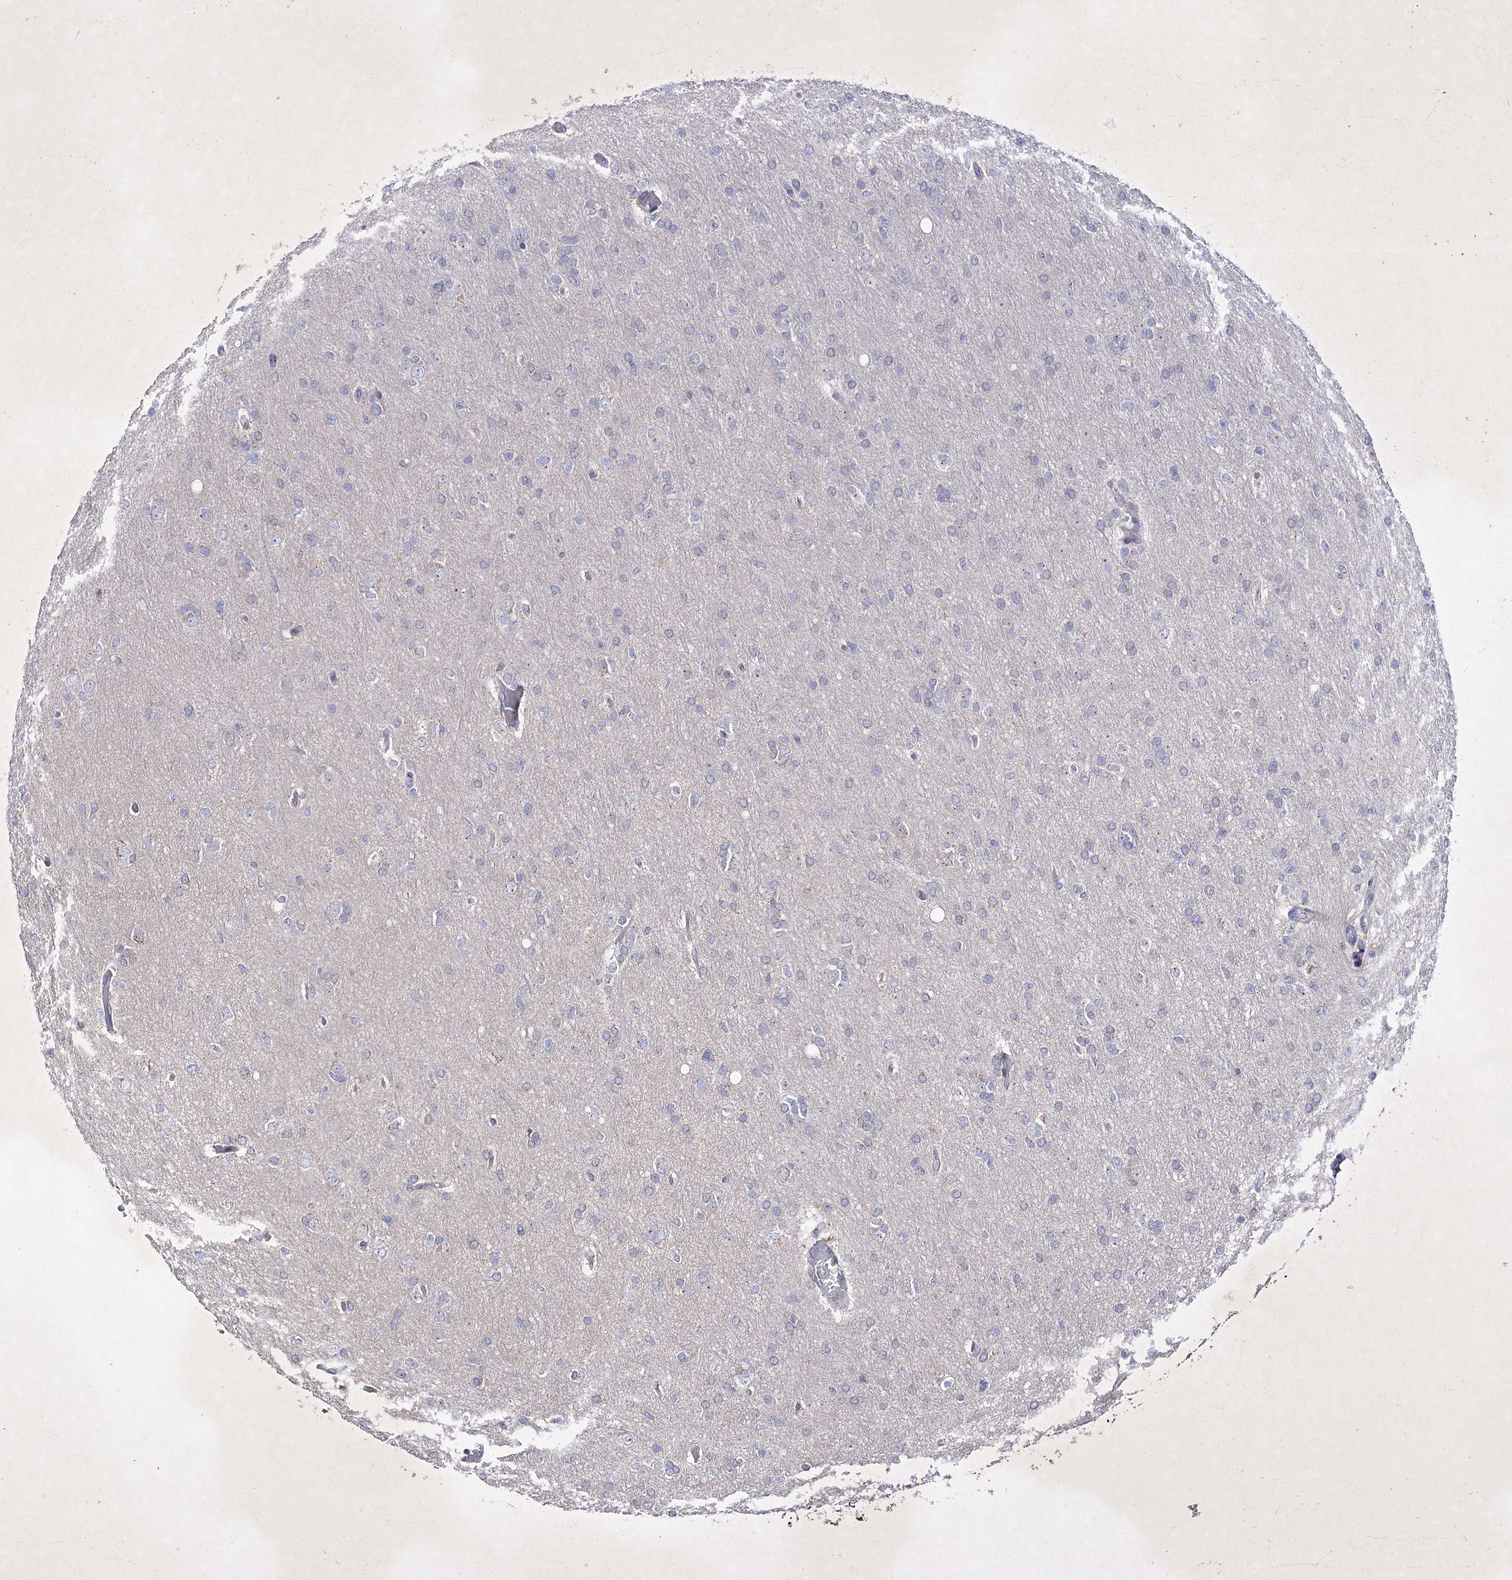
{"staining": {"intensity": "negative", "quantity": "none", "location": "none"}, "tissue": "glioma", "cell_type": "Tumor cells", "image_type": "cancer", "snomed": [{"axis": "morphology", "description": "Glioma, malignant, High grade"}, {"axis": "topography", "description": "Cerebral cortex"}], "caption": "Tumor cells show no significant protein expression in malignant high-grade glioma. Brightfield microscopy of immunohistochemistry (IHC) stained with DAB (brown) and hematoxylin (blue), captured at high magnification.", "gene": "COX15", "patient": {"sex": "female", "age": 36}}